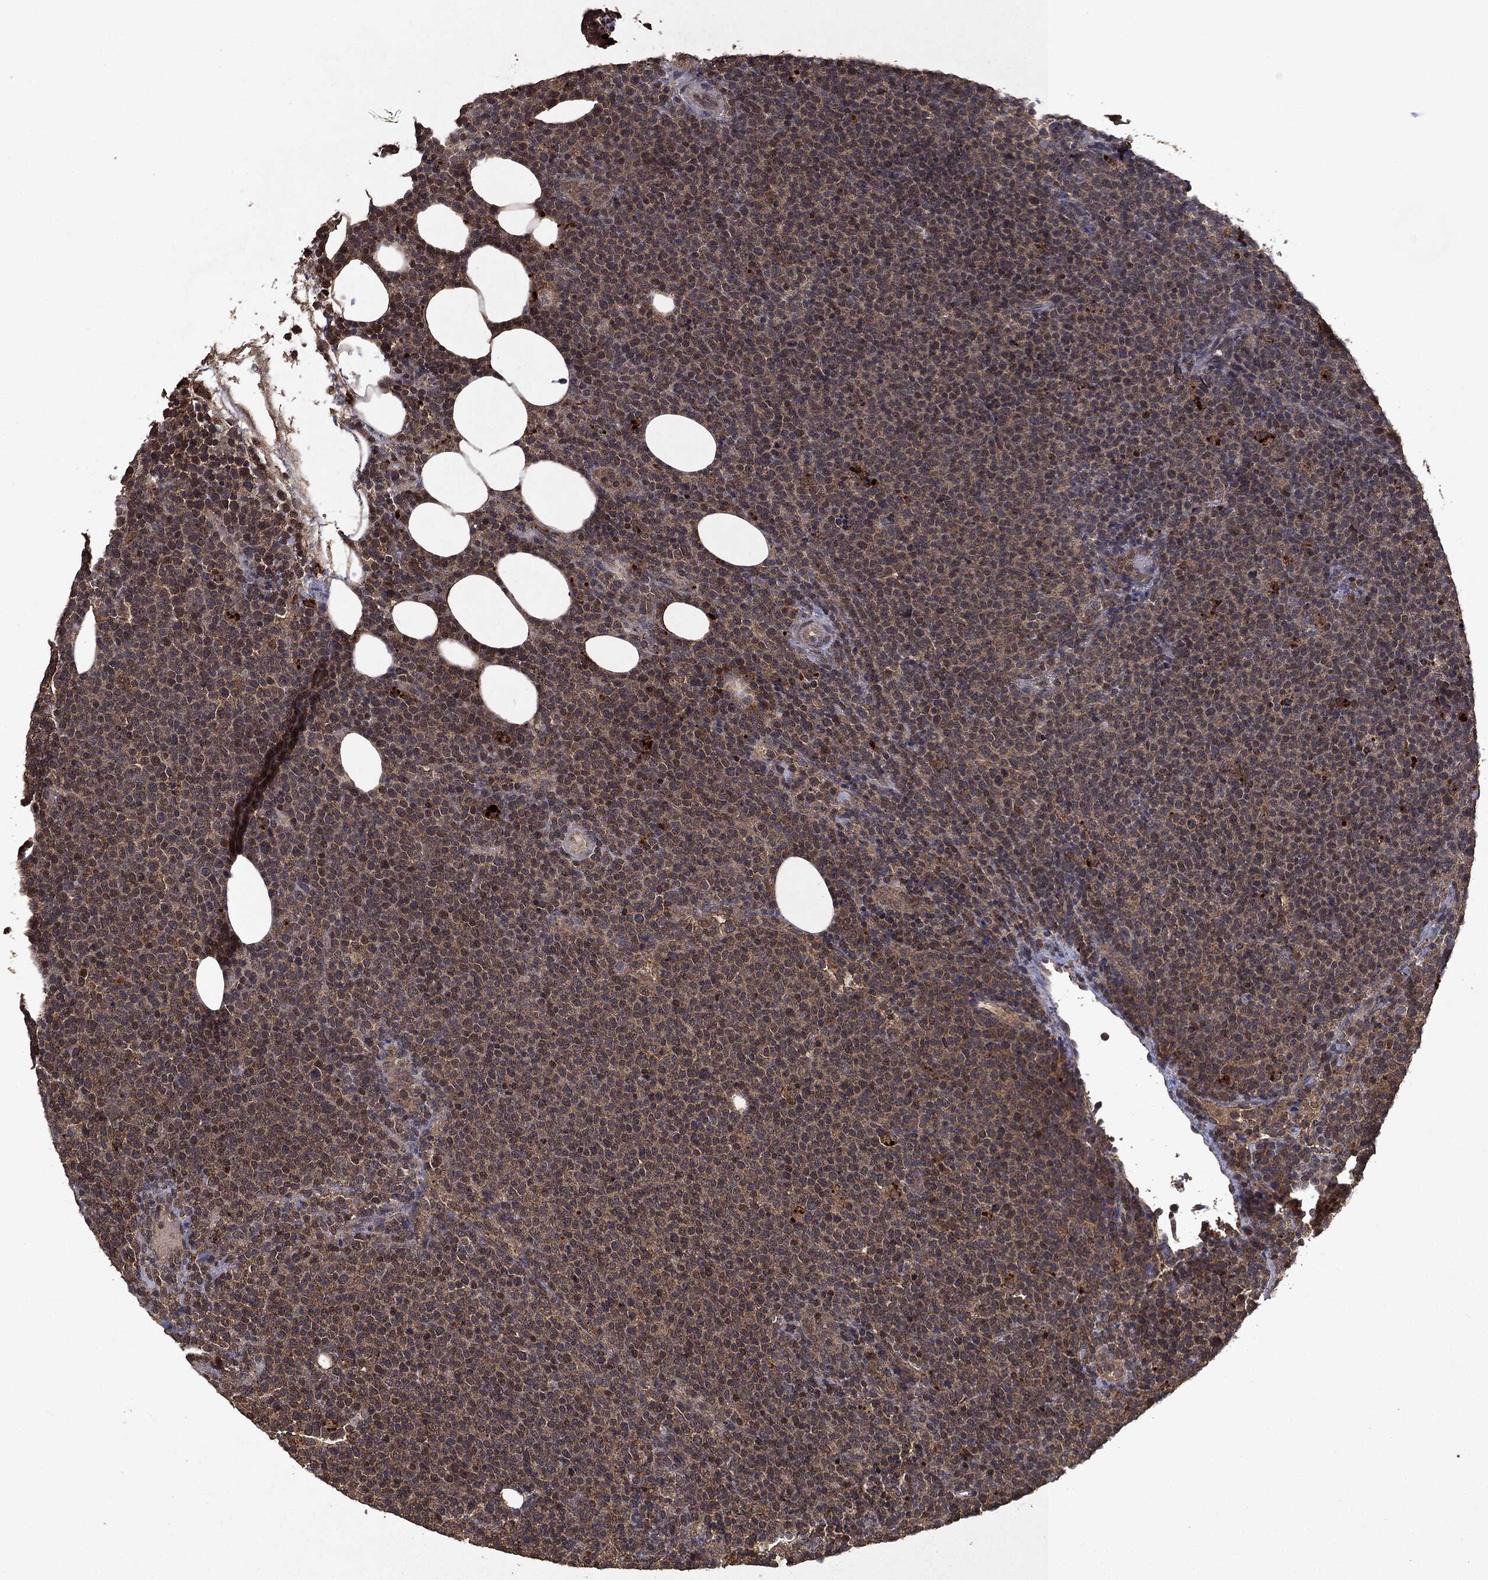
{"staining": {"intensity": "weak", "quantity": "<25%", "location": "cytoplasmic/membranous"}, "tissue": "lymphoma", "cell_type": "Tumor cells", "image_type": "cancer", "snomed": [{"axis": "morphology", "description": "Malignant lymphoma, non-Hodgkin's type, High grade"}, {"axis": "topography", "description": "Lymph node"}], "caption": "Immunohistochemistry (IHC) image of neoplastic tissue: high-grade malignant lymphoma, non-Hodgkin's type stained with DAB exhibits no significant protein staining in tumor cells.", "gene": "MTOR", "patient": {"sex": "male", "age": 61}}